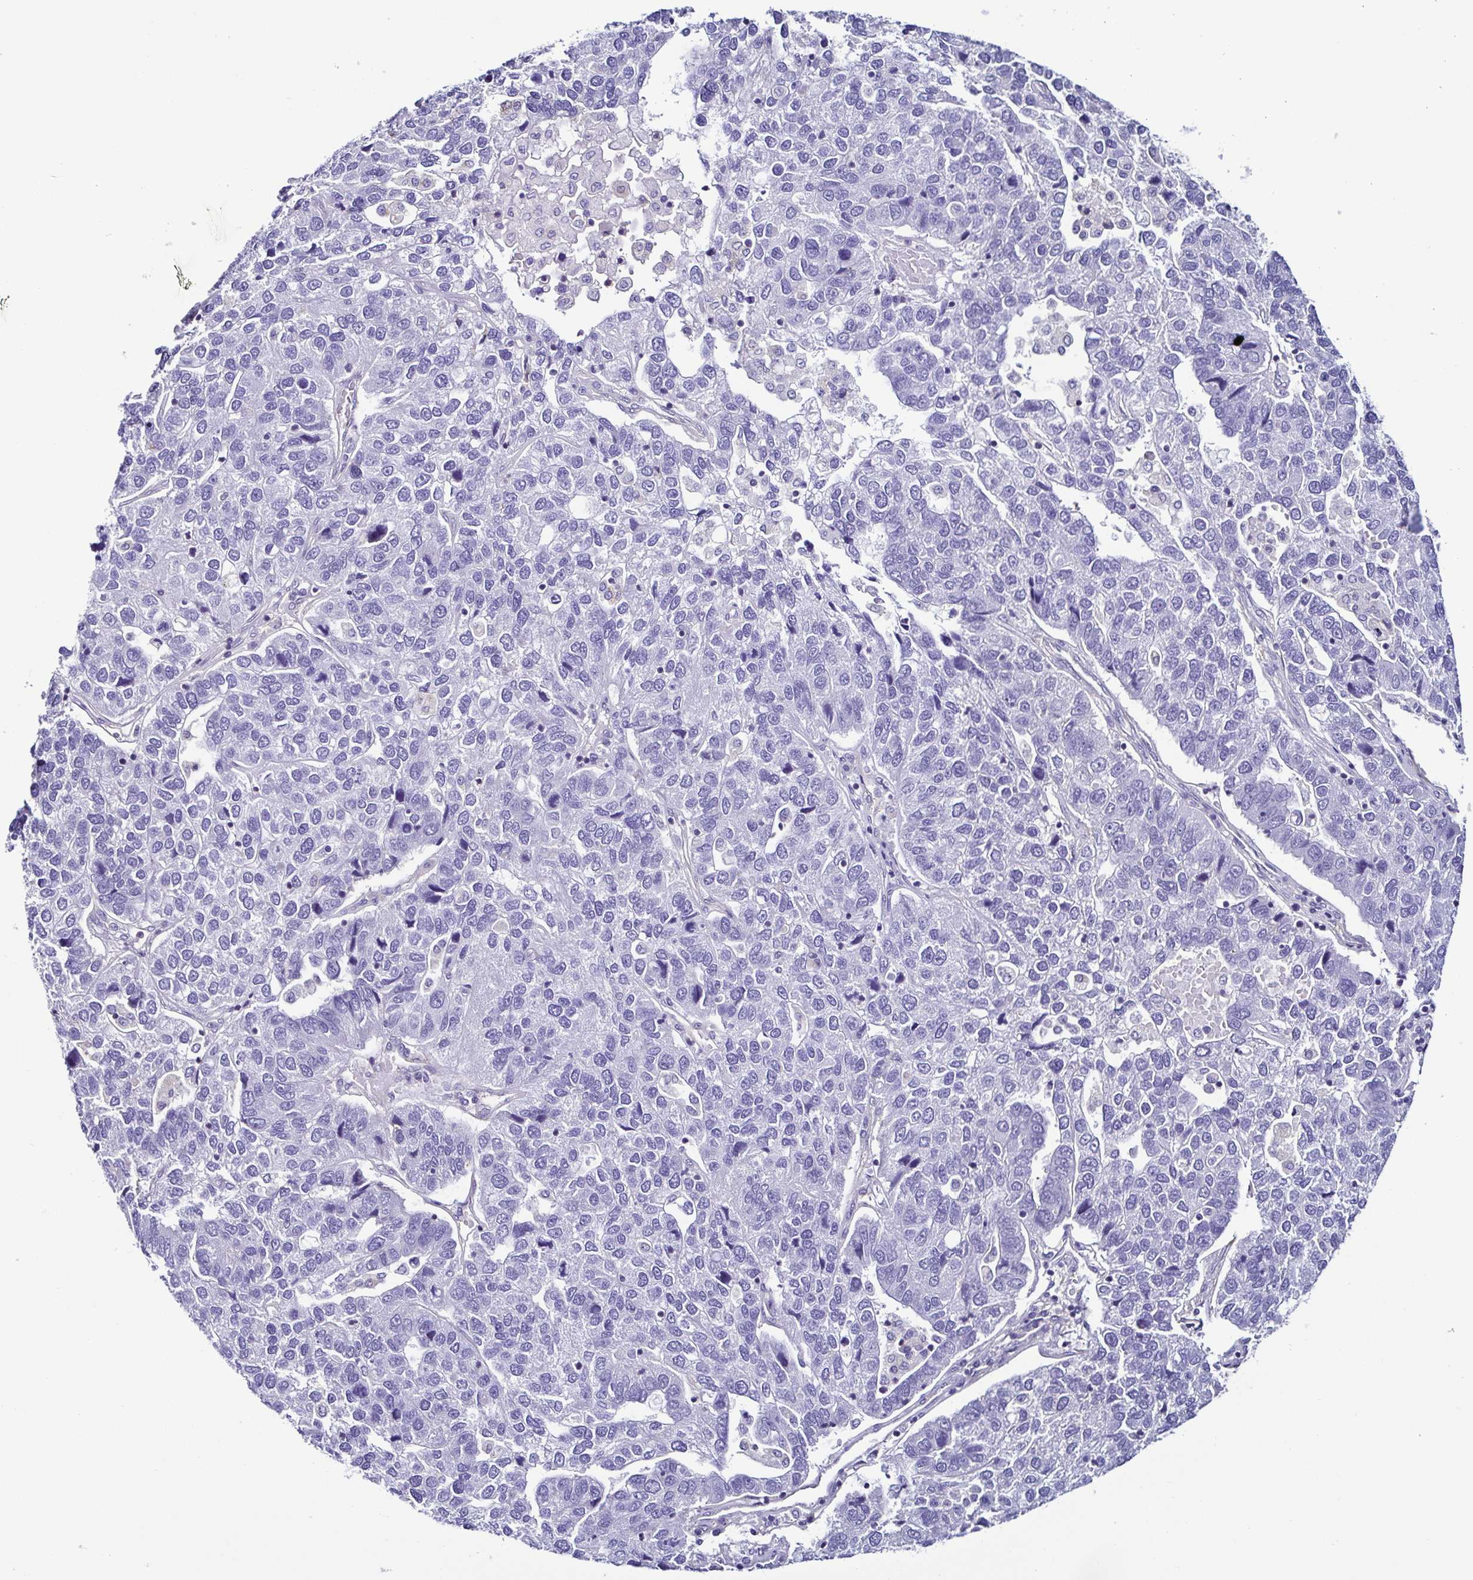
{"staining": {"intensity": "negative", "quantity": "none", "location": "none"}, "tissue": "pancreatic cancer", "cell_type": "Tumor cells", "image_type": "cancer", "snomed": [{"axis": "morphology", "description": "Adenocarcinoma, NOS"}, {"axis": "topography", "description": "Pancreas"}], "caption": "The immunohistochemistry histopathology image has no significant expression in tumor cells of pancreatic cancer (adenocarcinoma) tissue. (DAB immunohistochemistry (IHC) visualized using brightfield microscopy, high magnification).", "gene": "TNNT2", "patient": {"sex": "female", "age": 61}}